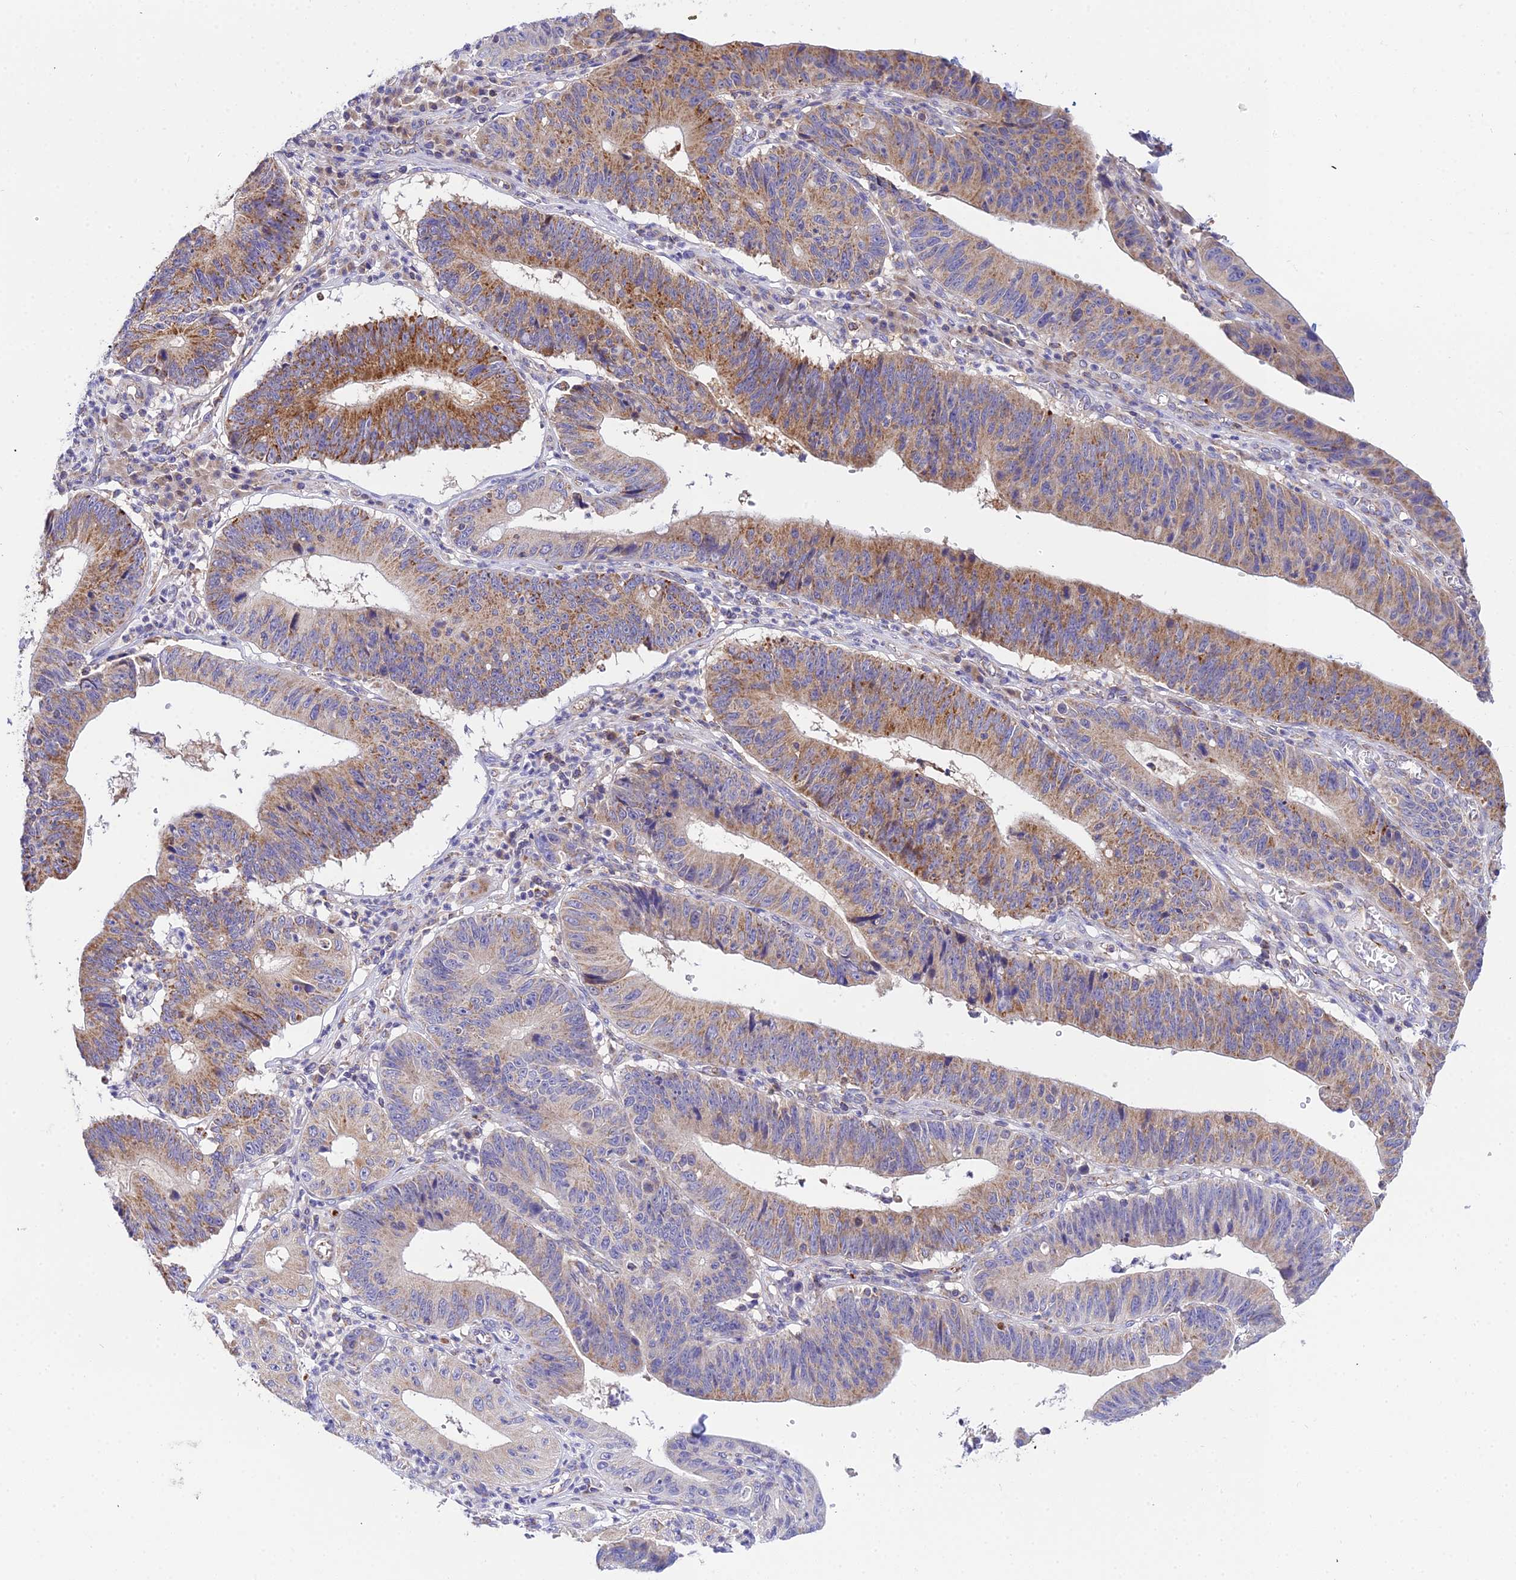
{"staining": {"intensity": "moderate", "quantity": "25%-75%", "location": "cytoplasmic/membranous"}, "tissue": "stomach cancer", "cell_type": "Tumor cells", "image_type": "cancer", "snomed": [{"axis": "morphology", "description": "Adenocarcinoma, NOS"}, {"axis": "topography", "description": "Stomach"}], "caption": "This is an image of immunohistochemistry staining of stomach adenocarcinoma, which shows moderate positivity in the cytoplasmic/membranous of tumor cells.", "gene": "NIPSNAP3A", "patient": {"sex": "male", "age": 59}}